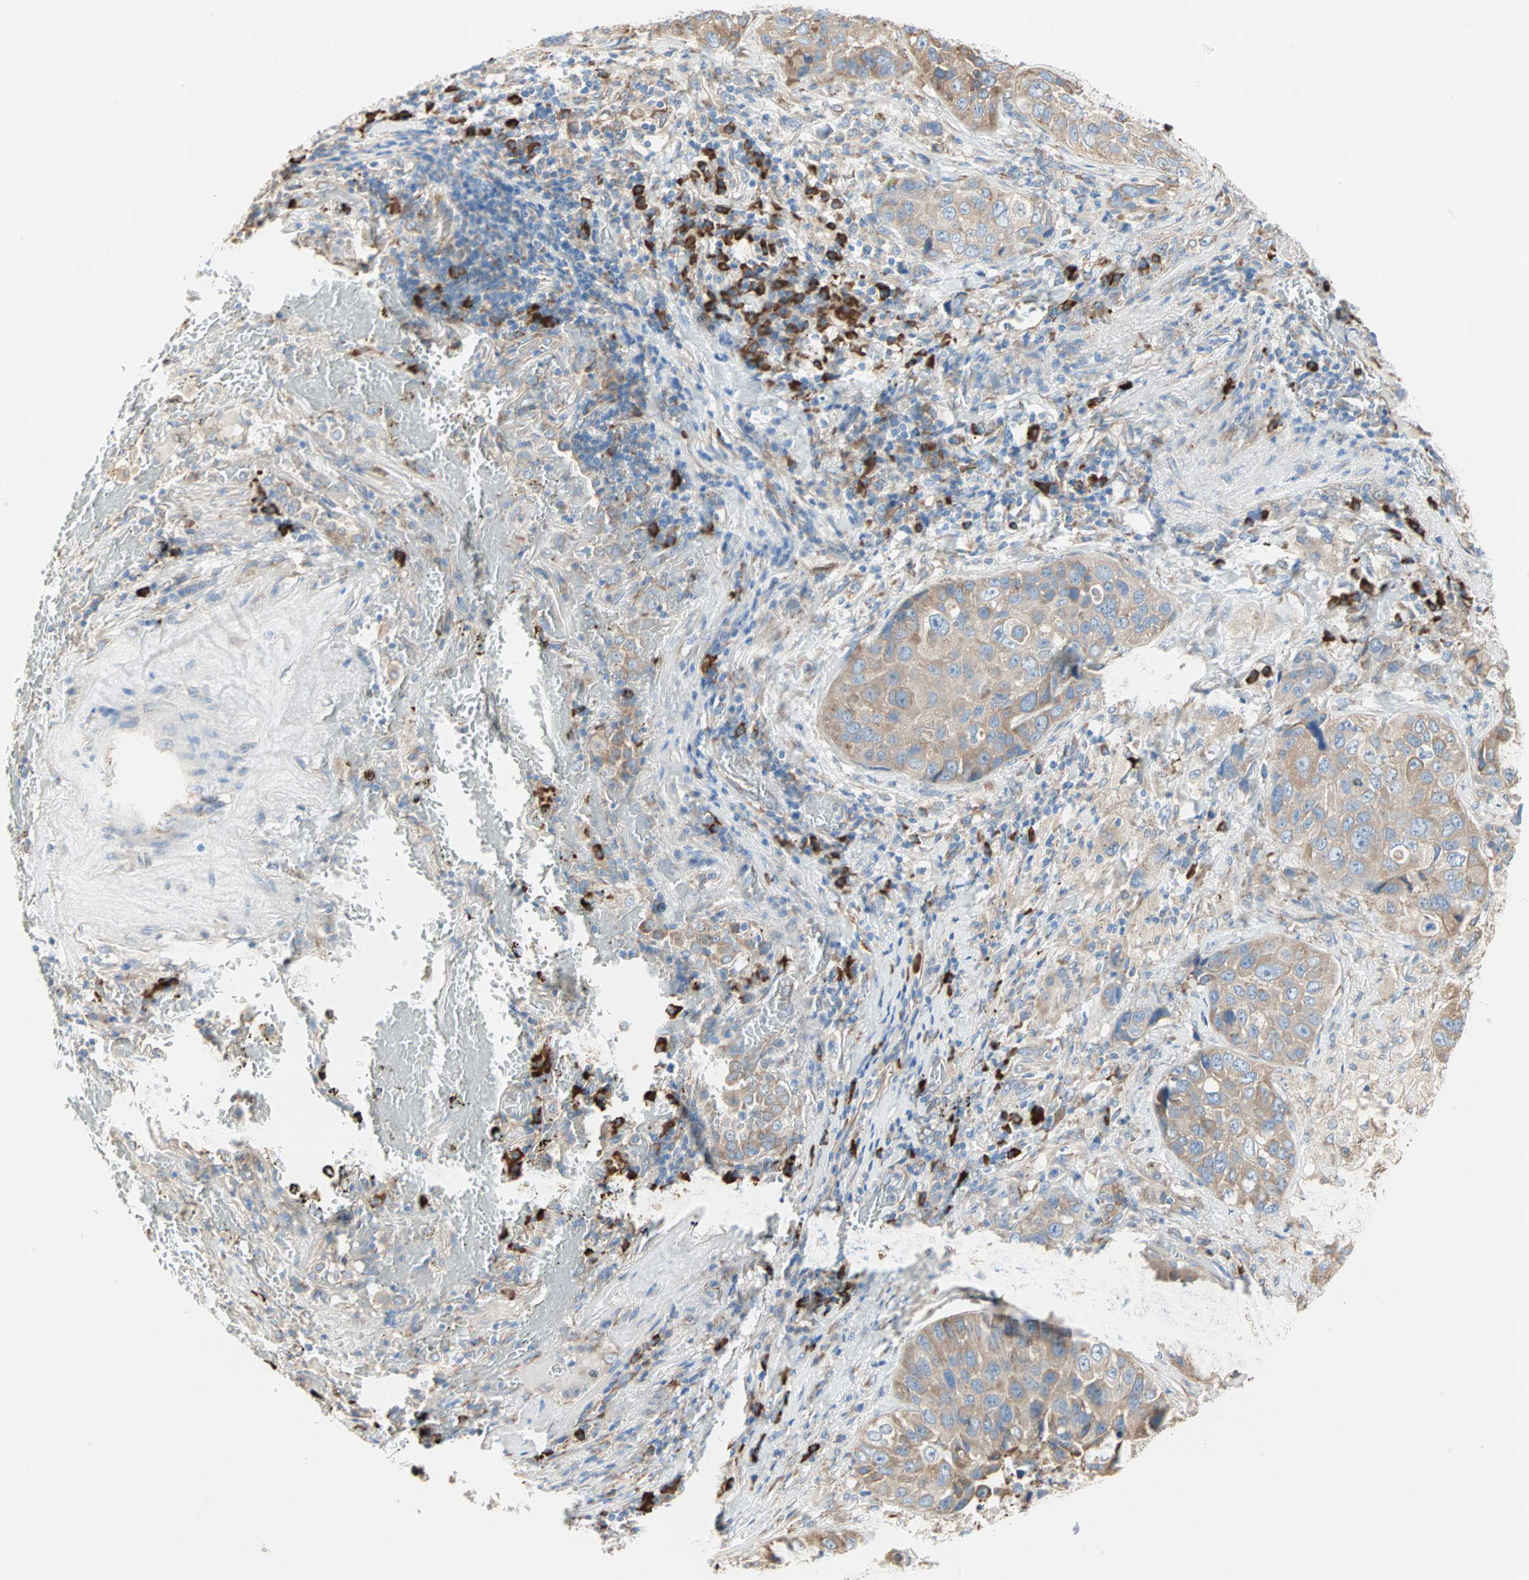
{"staining": {"intensity": "weak", "quantity": ">75%", "location": "cytoplasmic/membranous"}, "tissue": "lung cancer", "cell_type": "Tumor cells", "image_type": "cancer", "snomed": [{"axis": "morphology", "description": "Squamous cell carcinoma, NOS"}, {"axis": "topography", "description": "Lung"}], "caption": "Approximately >75% of tumor cells in lung cancer (squamous cell carcinoma) show weak cytoplasmic/membranous protein expression as visualized by brown immunohistochemical staining.", "gene": "PLCXD1", "patient": {"sex": "male", "age": 57}}